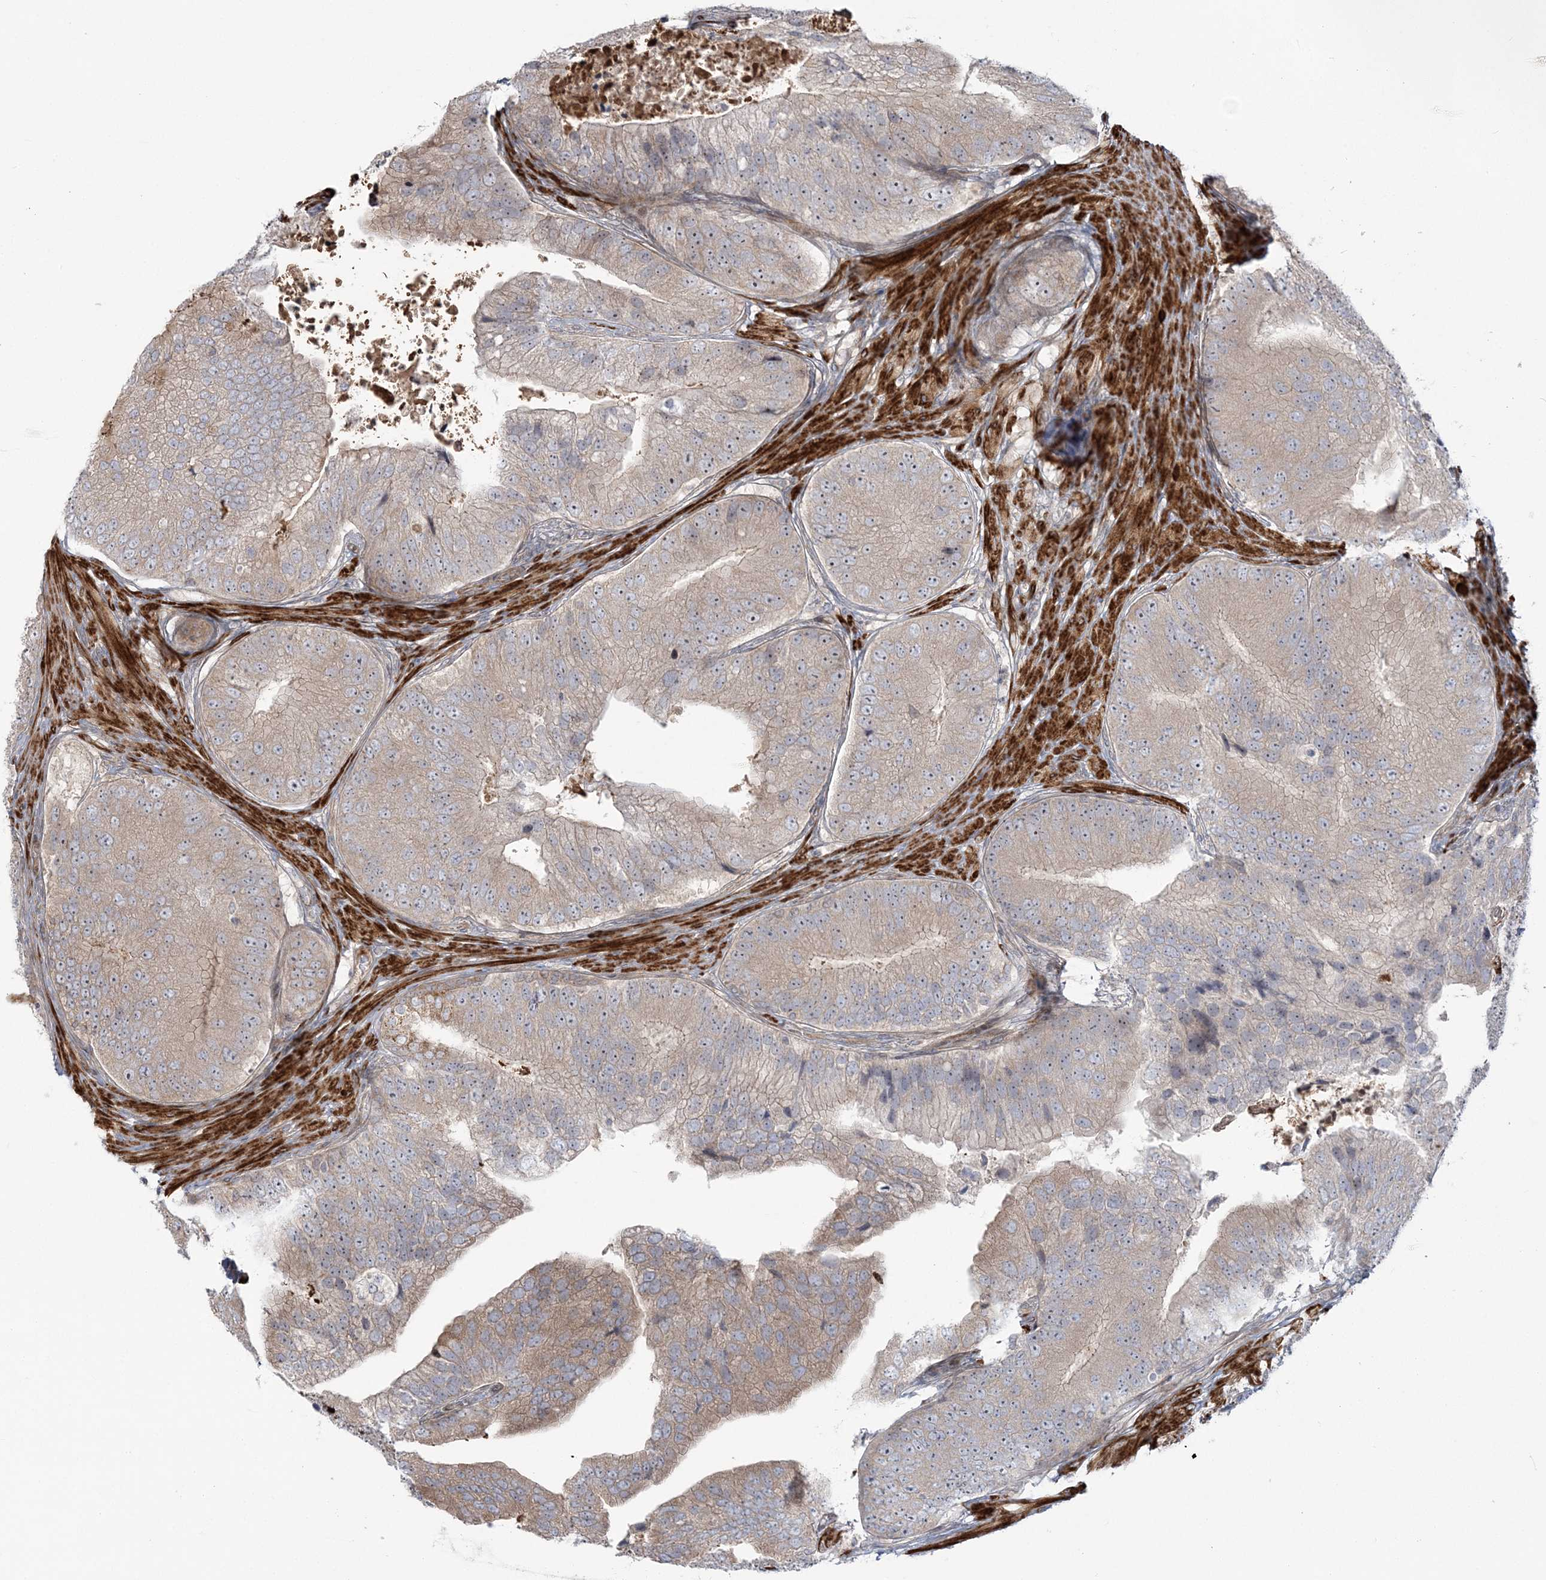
{"staining": {"intensity": "weak", "quantity": "25%-75%", "location": "cytoplasmic/membranous"}, "tissue": "prostate cancer", "cell_type": "Tumor cells", "image_type": "cancer", "snomed": [{"axis": "morphology", "description": "Adenocarcinoma, High grade"}, {"axis": "topography", "description": "Prostate"}], "caption": "Prostate cancer (high-grade adenocarcinoma) tissue displays weak cytoplasmic/membranous expression in about 25%-75% of tumor cells, visualized by immunohistochemistry. The staining was performed using DAB (3,3'-diaminobenzidine) to visualize the protein expression in brown, while the nuclei were stained in blue with hematoxylin (Magnification: 20x).", "gene": "NUDT9", "patient": {"sex": "male", "age": 70}}